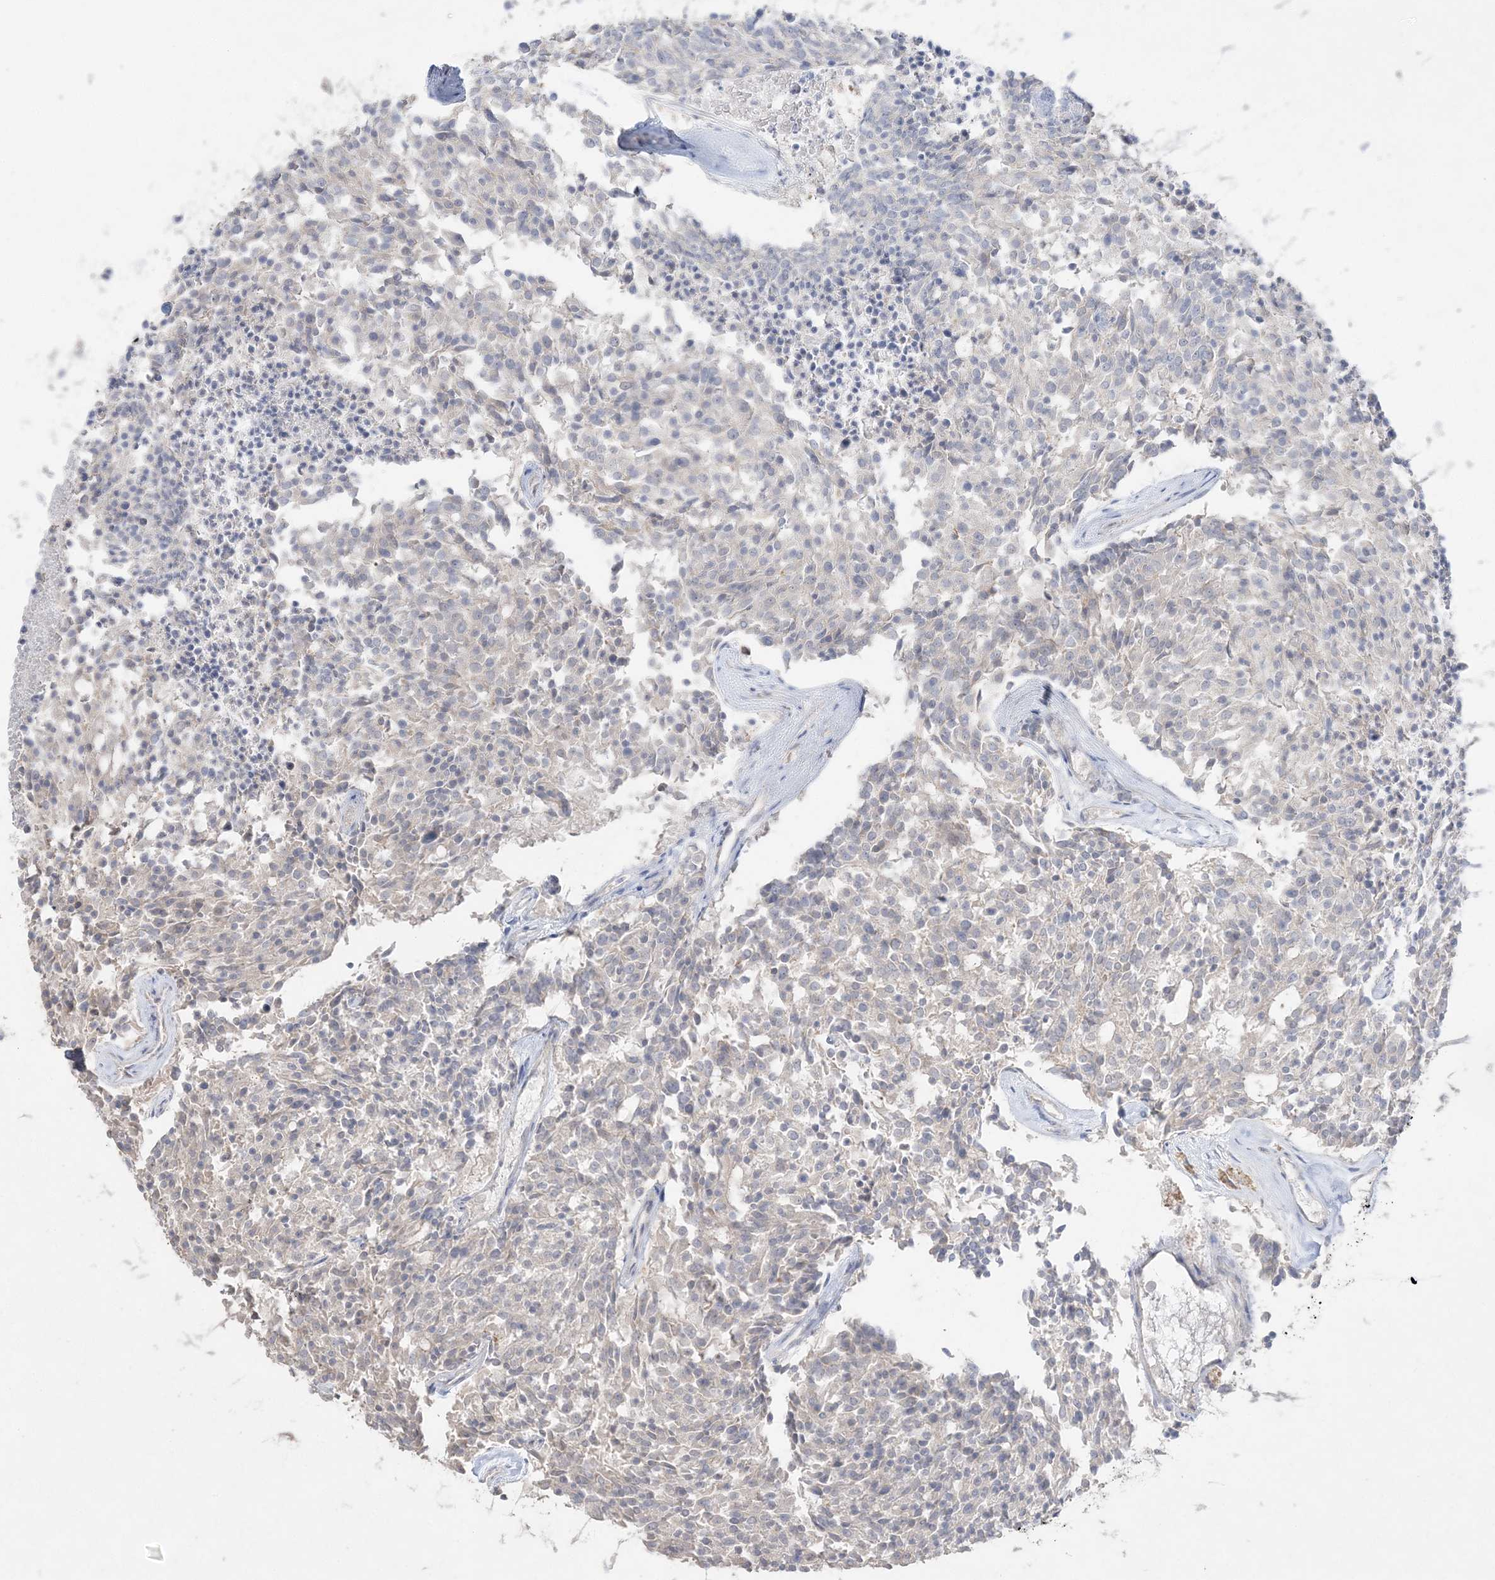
{"staining": {"intensity": "negative", "quantity": "none", "location": "none"}, "tissue": "carcinoid", "cell_type": "Tumor cells", "image_type": "cancer", "snomed": [{"axis": "morphology", "description": "Carcinoid, malignant, NOS"}, {"axis": "topography", "description": "Pancreas"}], "caption": "The histopathology image demonstrates no significant positivity in tumor cells of carcinoid.", "gene": "SH3BP4", "patient": {"sex": "female", "age": 54}}